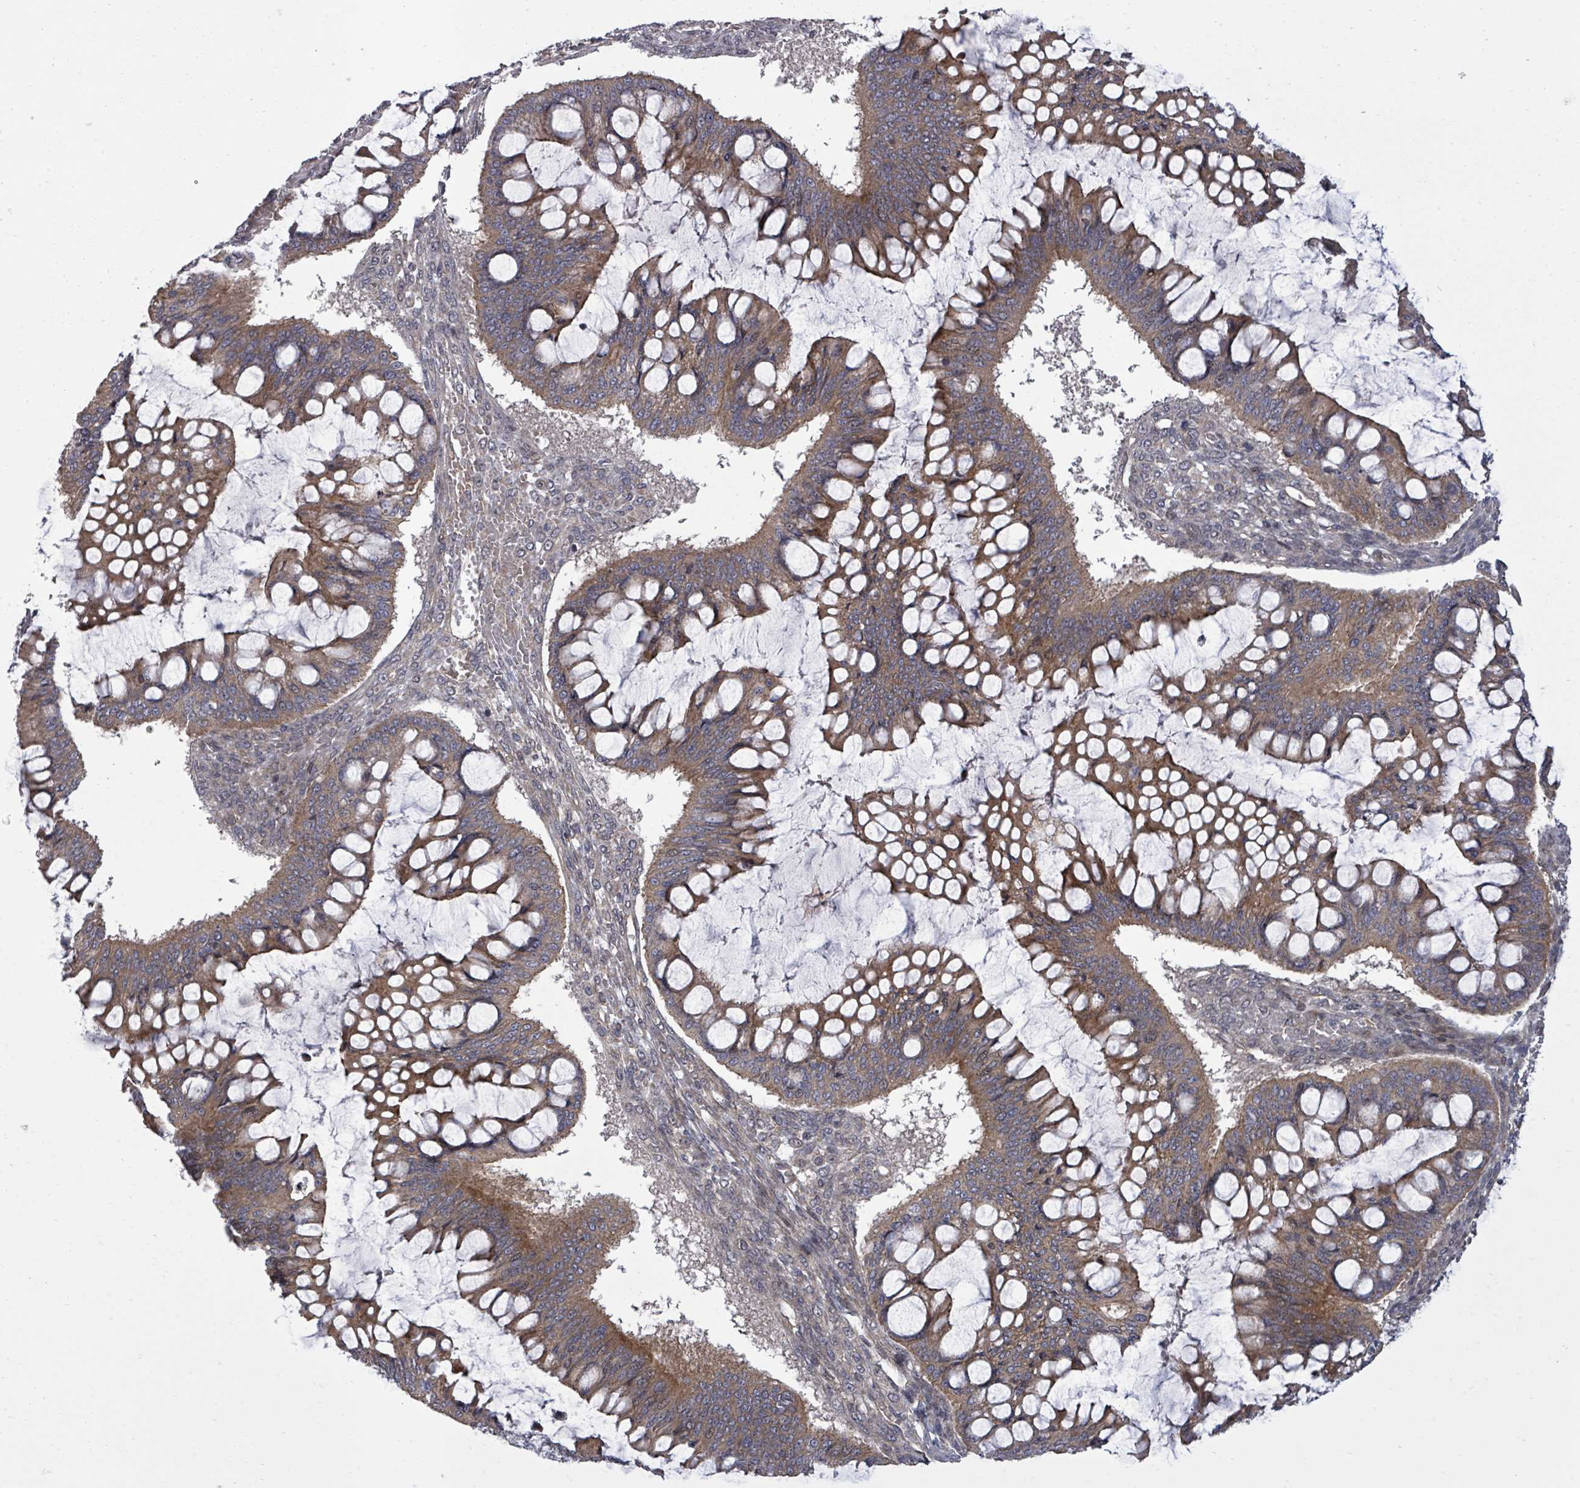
{"staining": {"intensity": "moderate", "quantity": "25%-75%", "location": "cytoplasmic/membranous"}, "tissue": "ovarian cancer", "cell_type": "Tumor cells", "image_type": "cancer", "snomed": [{"axis": "morphology", "description": "Cystadenocarcinoma, mucinous, NOS"}, {"axis": "topography", "description": "Ovary"}], "caption": "Immunohistochemical staining of ovarian cancer (mucinous cystadenocarcinoma) displays medium levels of moderate cytoplasmic/membranous staining in approximately 25%-75% of tumor cells. (IHC, brightfield microscopy, high magnification).", "gene": "KRTAP27-1", "patient": {"sex": "female", "age": 73}}